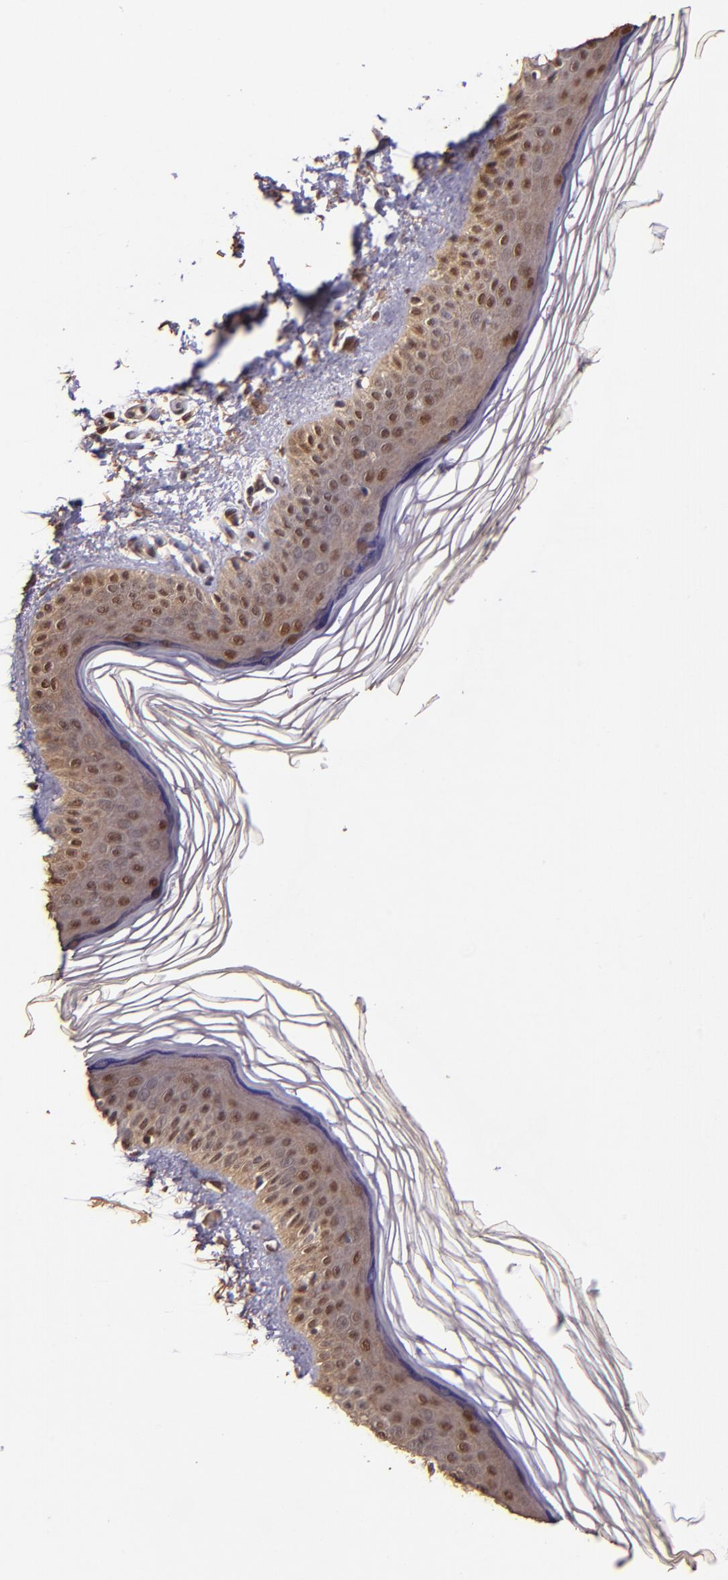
{"staining": {"intensity": "moderate", "quantity": ">75%", "location": "cytoplasmic/membranous,nuclear"}, "tissue": "skin", "cell_type": "Fibroblasts", "image_type": "normal", "snomed": [{"axis": "morphology", "description": "Normal tissue, NOS"}, {"axis": "topography", "description": "Skin"}], "caption": "High-power microscopy captured an immunohistochemistry (IHC) image of benign skin, revealing moderate cytoplasmic/membranous,nuclear expression in approximately >75% of fibroblasts. Nuclei are stained in blue.", "gene": "STAT6", "patient": {"sex": "female", "age": 19}}